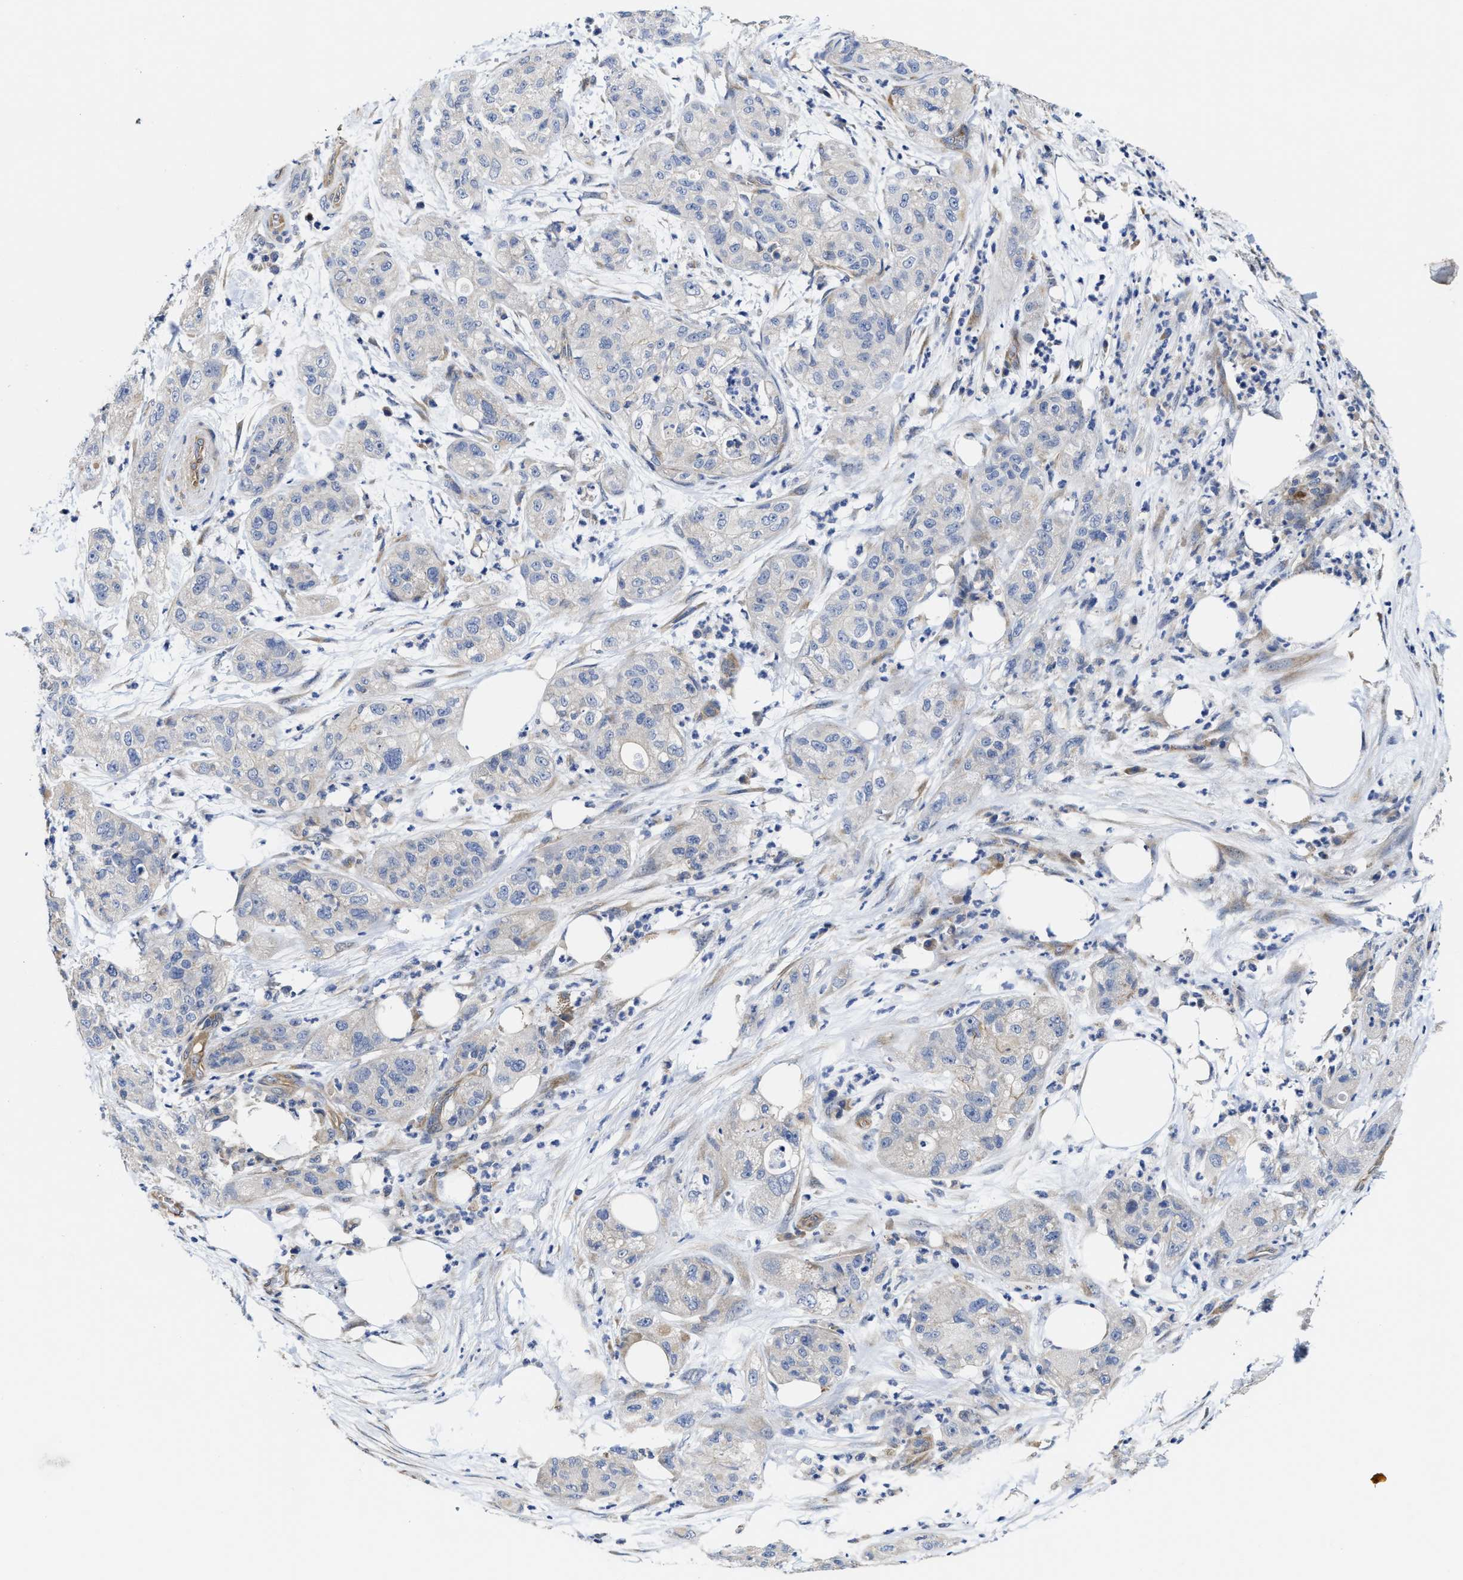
{"staining": {"intensity": "negative", "quantity": "none", "location": "none"}, "tissue": "pancreatic cancer", "cell_type": "Tumor cells", "image_type": "cancer", "snomed": [{"axis": "morphology", "description": "Adenocarcinoma, NOS"}, {"axis": "topography", "description": "Pancreas"}], "caption": "Micrograph shows no protein staining in tumor cells of pancreatic adenocarcinoma tissue.", "gene": "TRAF6", "patient": {"sex": "female", "age": 78}}